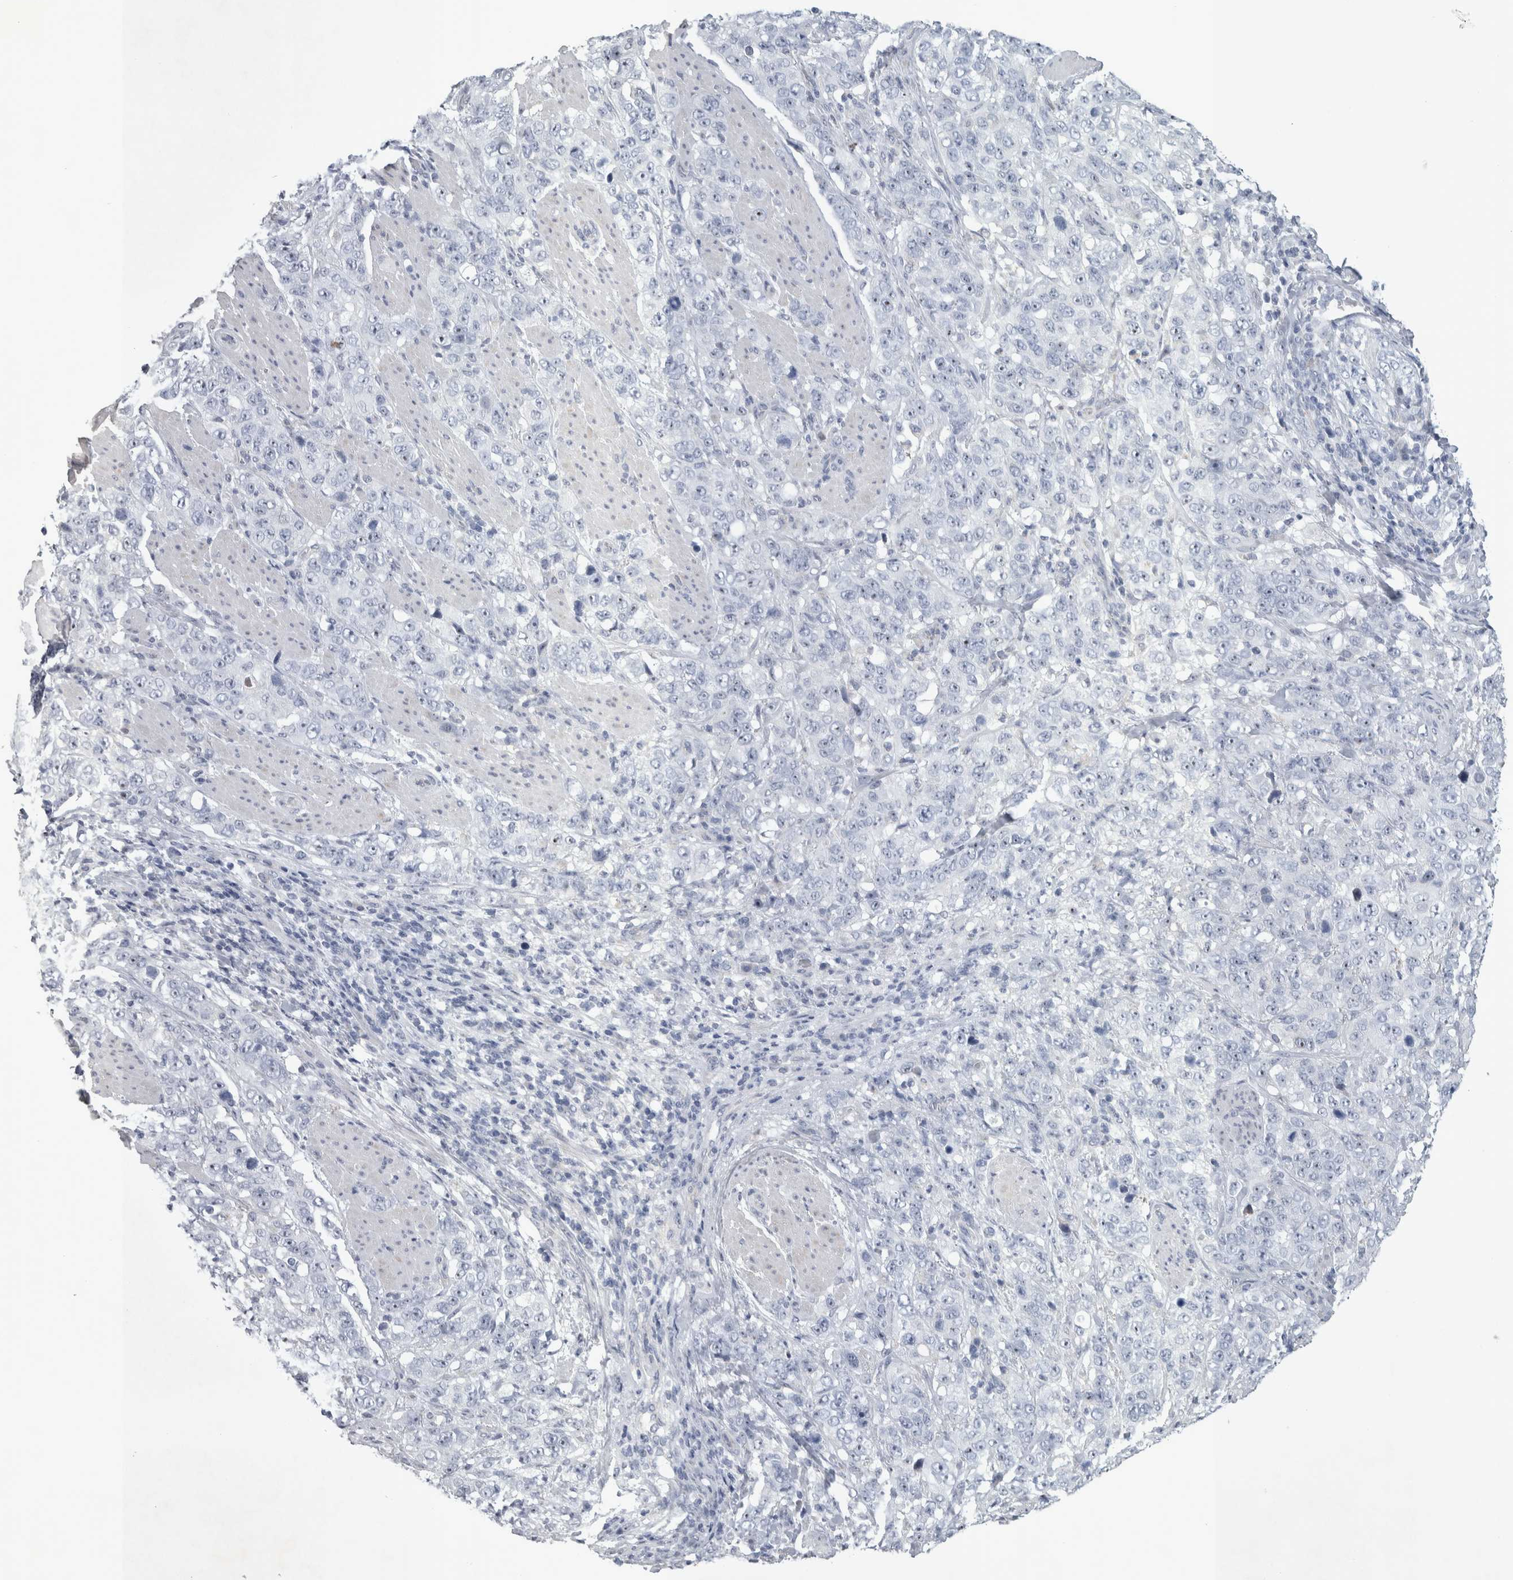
{"staining": {"intensity": "negative", "quantity": "none", "location": "none"}, "tissue": "stomach cancer", "cell_type": "Tumor cells", "image_type": "cancer", "snomed": [{"axis": "morphology", "description": "Adenocarcinoma, NOS"}, {"axis": "topography", "description": "Stomach"}], "caption": "High magnification brightfield microscopy of stomach adenocarcinoma stained with DAB (3,3'-diaminobenzidine) (brown) and counterstained with hematoxylin (blue): tumor cells show no significant expression.", "gene": "FXYD7", "patient": {"sex": "male", "age": 48}}